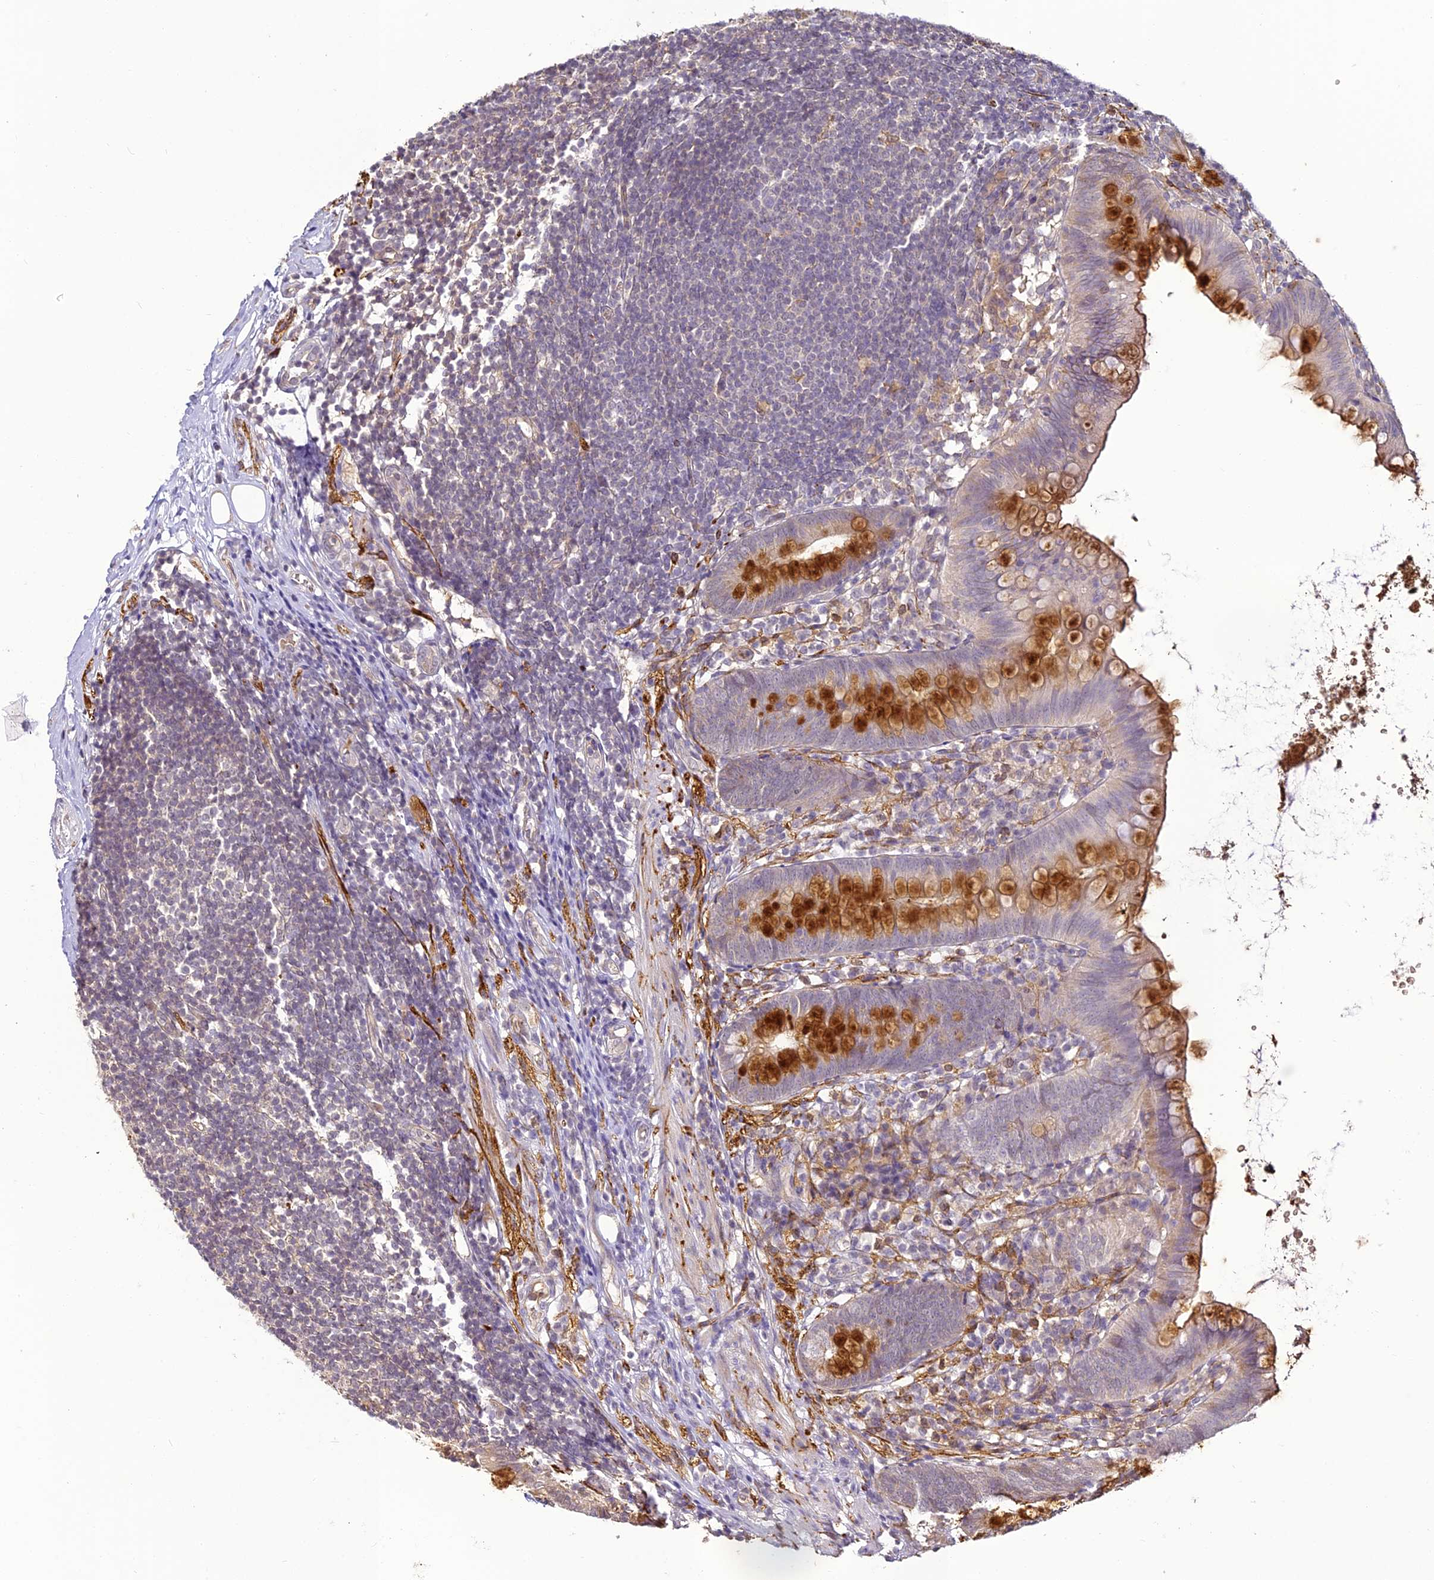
{"staining": {"intensity": "strong", "quantity": "25%-75%", "location": "cytoplasmic/membranous"}, "tissue": "appendix", "cell_type": "Glandular cells", "image_type": "normal", "snomed": [{"axis": "morphology", "description": "Normal tissue, NOS"}, {"axis": "topography", "description": "Appendix"}], "caption": "Protein staining by immunohistochemistry (IHC) displays strong cytoplasmic/membranous expression in about 25%-75% of glandular cells in benign appendix.", "gene": "BCDIN3D", "patient": {"sex": "female", "age": 62}}